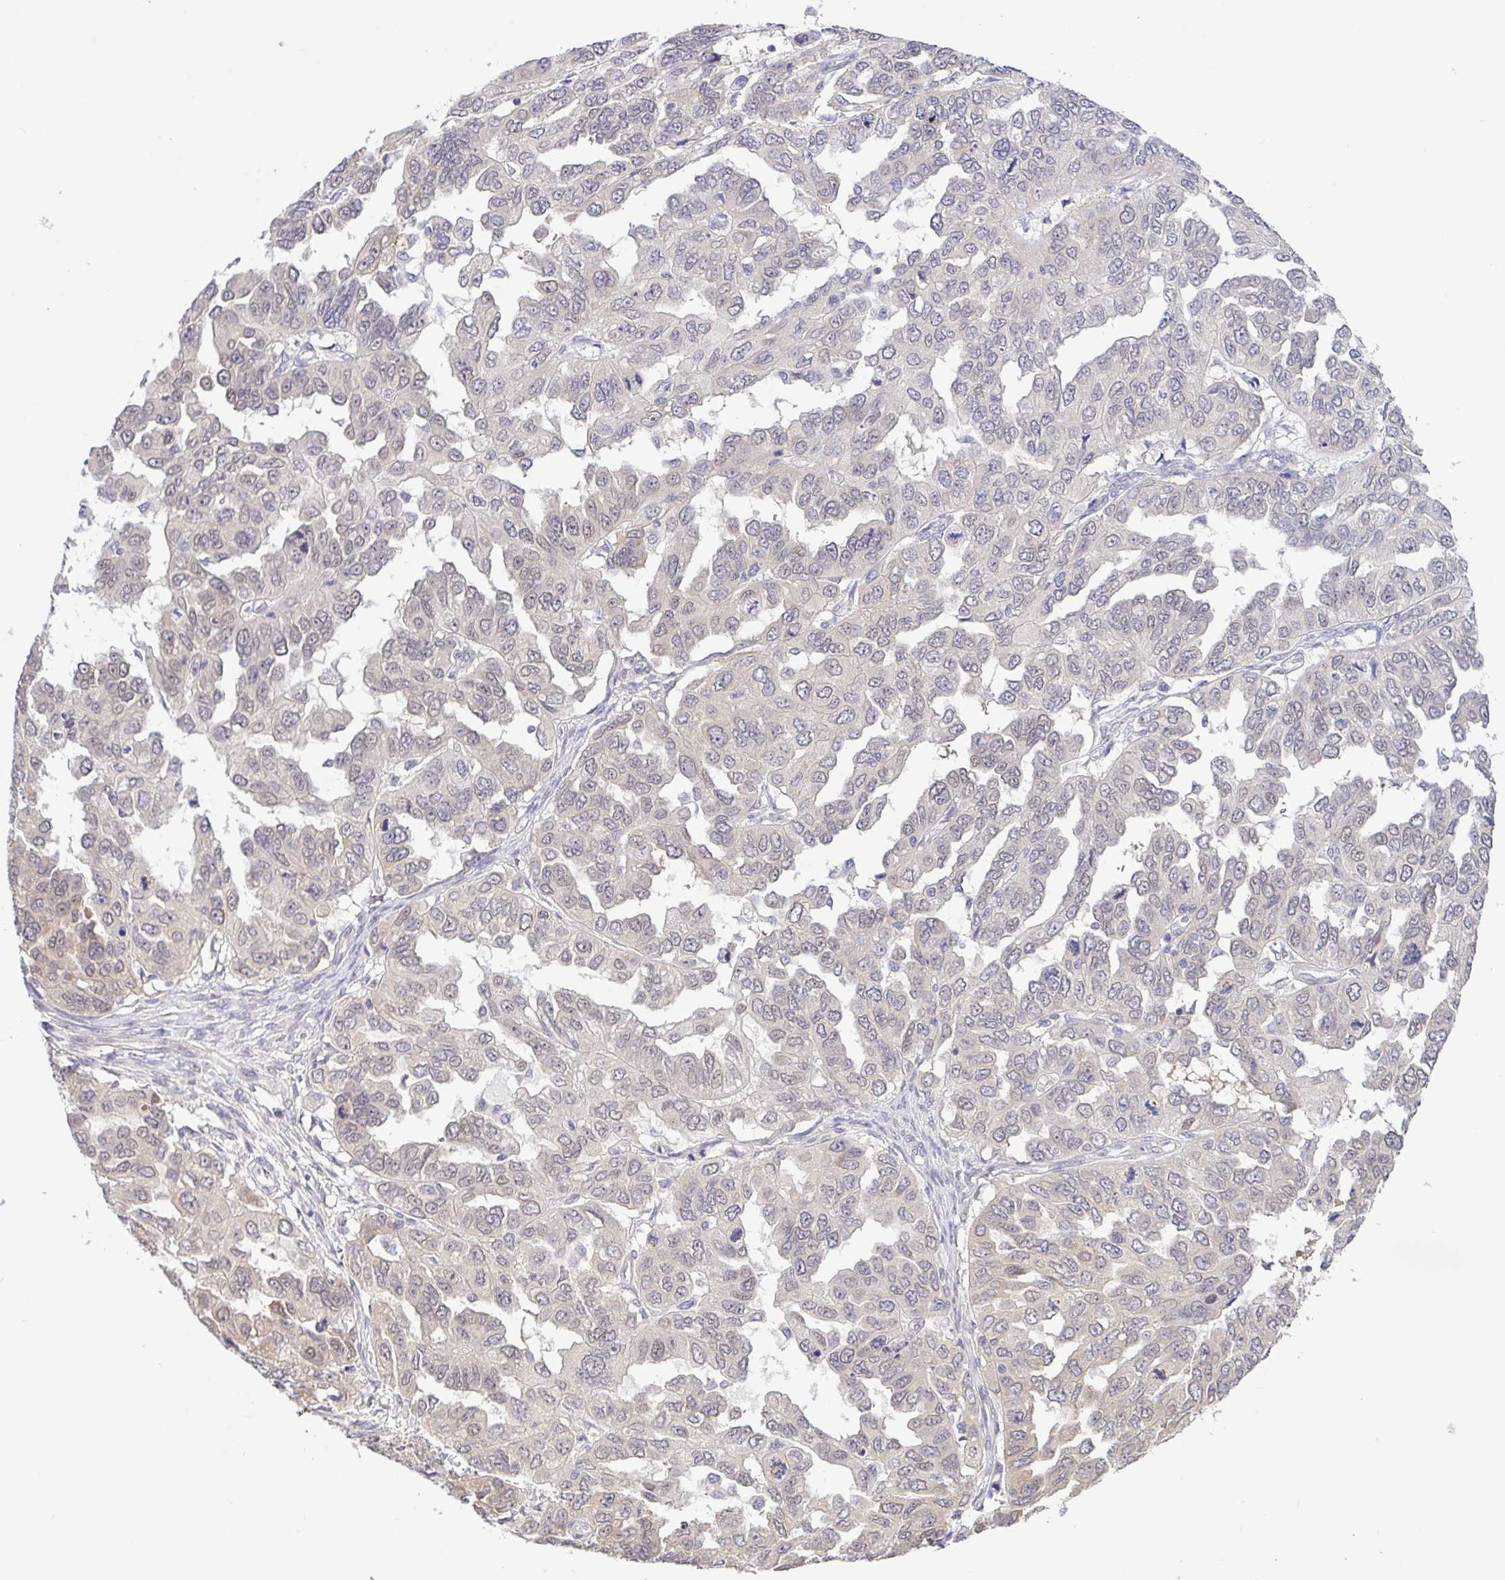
{"staining": {"intensity": "weak", "quantity": "25%-75%", "location": "nuclear"}, "tissue": "ovarian cancer", "cell_type": "Tumor cells", "image_type": "cancer", "snomed": [{"axis": "morphology", "description": "Cystadenocarcinoma, serous, NOS"}, {"axis": "topography", "description": "Ovary"}], "caption": "Immunohistochemical staining of ovarian cancer (serous cystadenocarcinoma) reveals weak nuclear protein positivity in approximately 25%-75% of tumor cells.", "gene": "HYPK", "patient": {"sex": "female", "age": 53}}